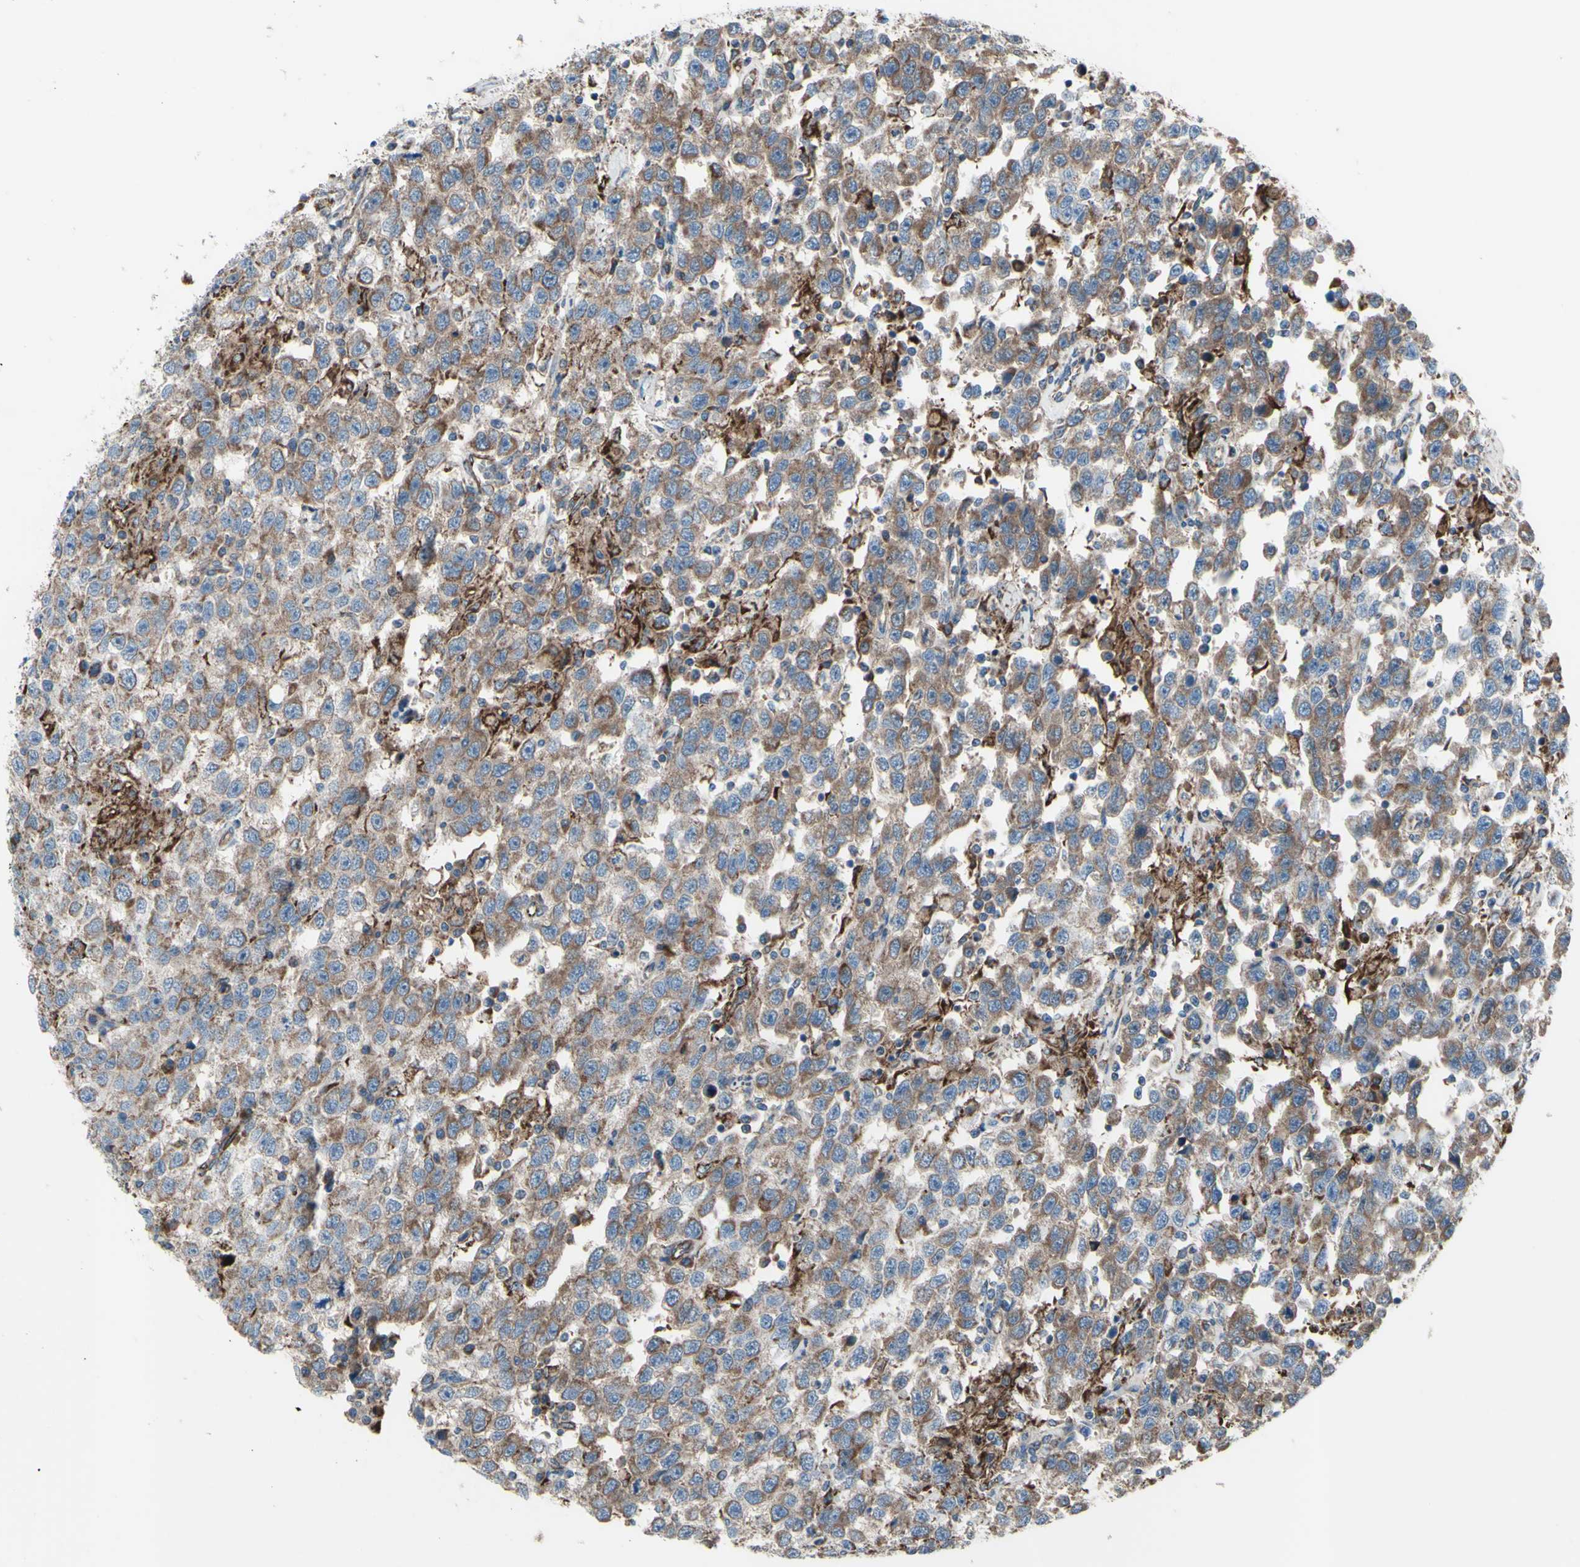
{"staining": {"intensity": "moderate", "quantity": ">75%", "location": "cytoplasmic/membranous"}, "tissue": "testis cancer", "cell_type": "Tumor cells", "image_type": "cancer", "snomed": [{"axis": "morphology", "description": "Seminoma, NOS"}, {"axis": "topography", "description": "Testis"}], "caption": "Testis cancer (seminoma) was stained to show a protein in brown. There is medium levels of moderate cytoplasmic/membranous staining in approximately >75% of tumor cells. (IHC, brightfield microscopy, high magnification).", "gene": "EMC7", "patient": {"sex": "male", "age": 41}}